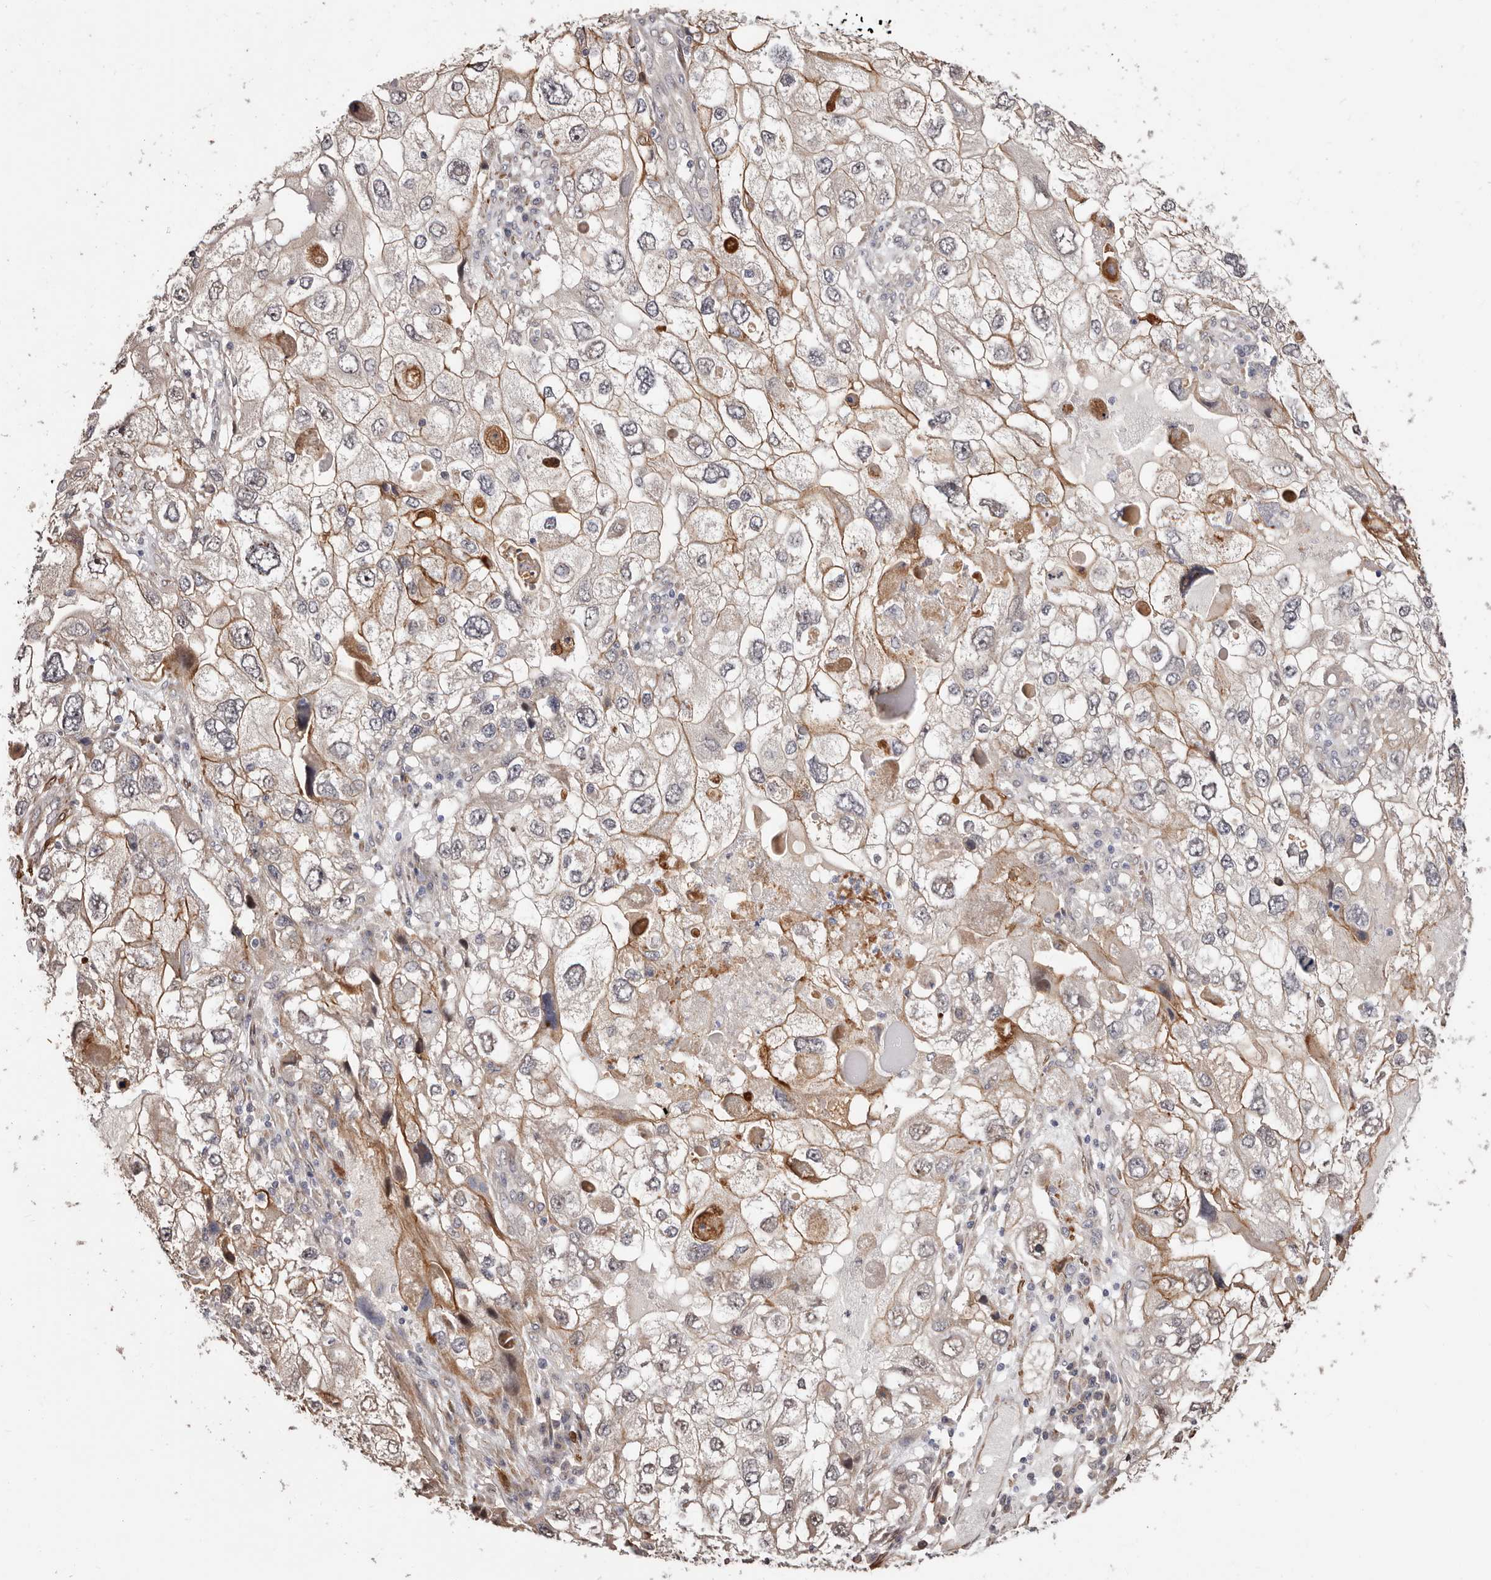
{"staining": {"intensity": "moderate", "quantity": "25%-75%", "location": "cytoplasmic/membranous"}, "tissue": "endometrial cancer", "cell_type": "Tumor cells", "image_type": "cancer", "snomed": [{"axis": "morphology", "description": "Adenocarcinoma, NOS"}, {"axis": "topography", "description": "Endometrium"}], "caption": "Endometrial adenocarcinoma tissue displays moderate cytoplasmic/membranous expression in about 25%-75% of tumor cells, visualized by immunohistochemistry.", "gene": "TRIP13", "patient": {"sex": "female", "age": 49}}